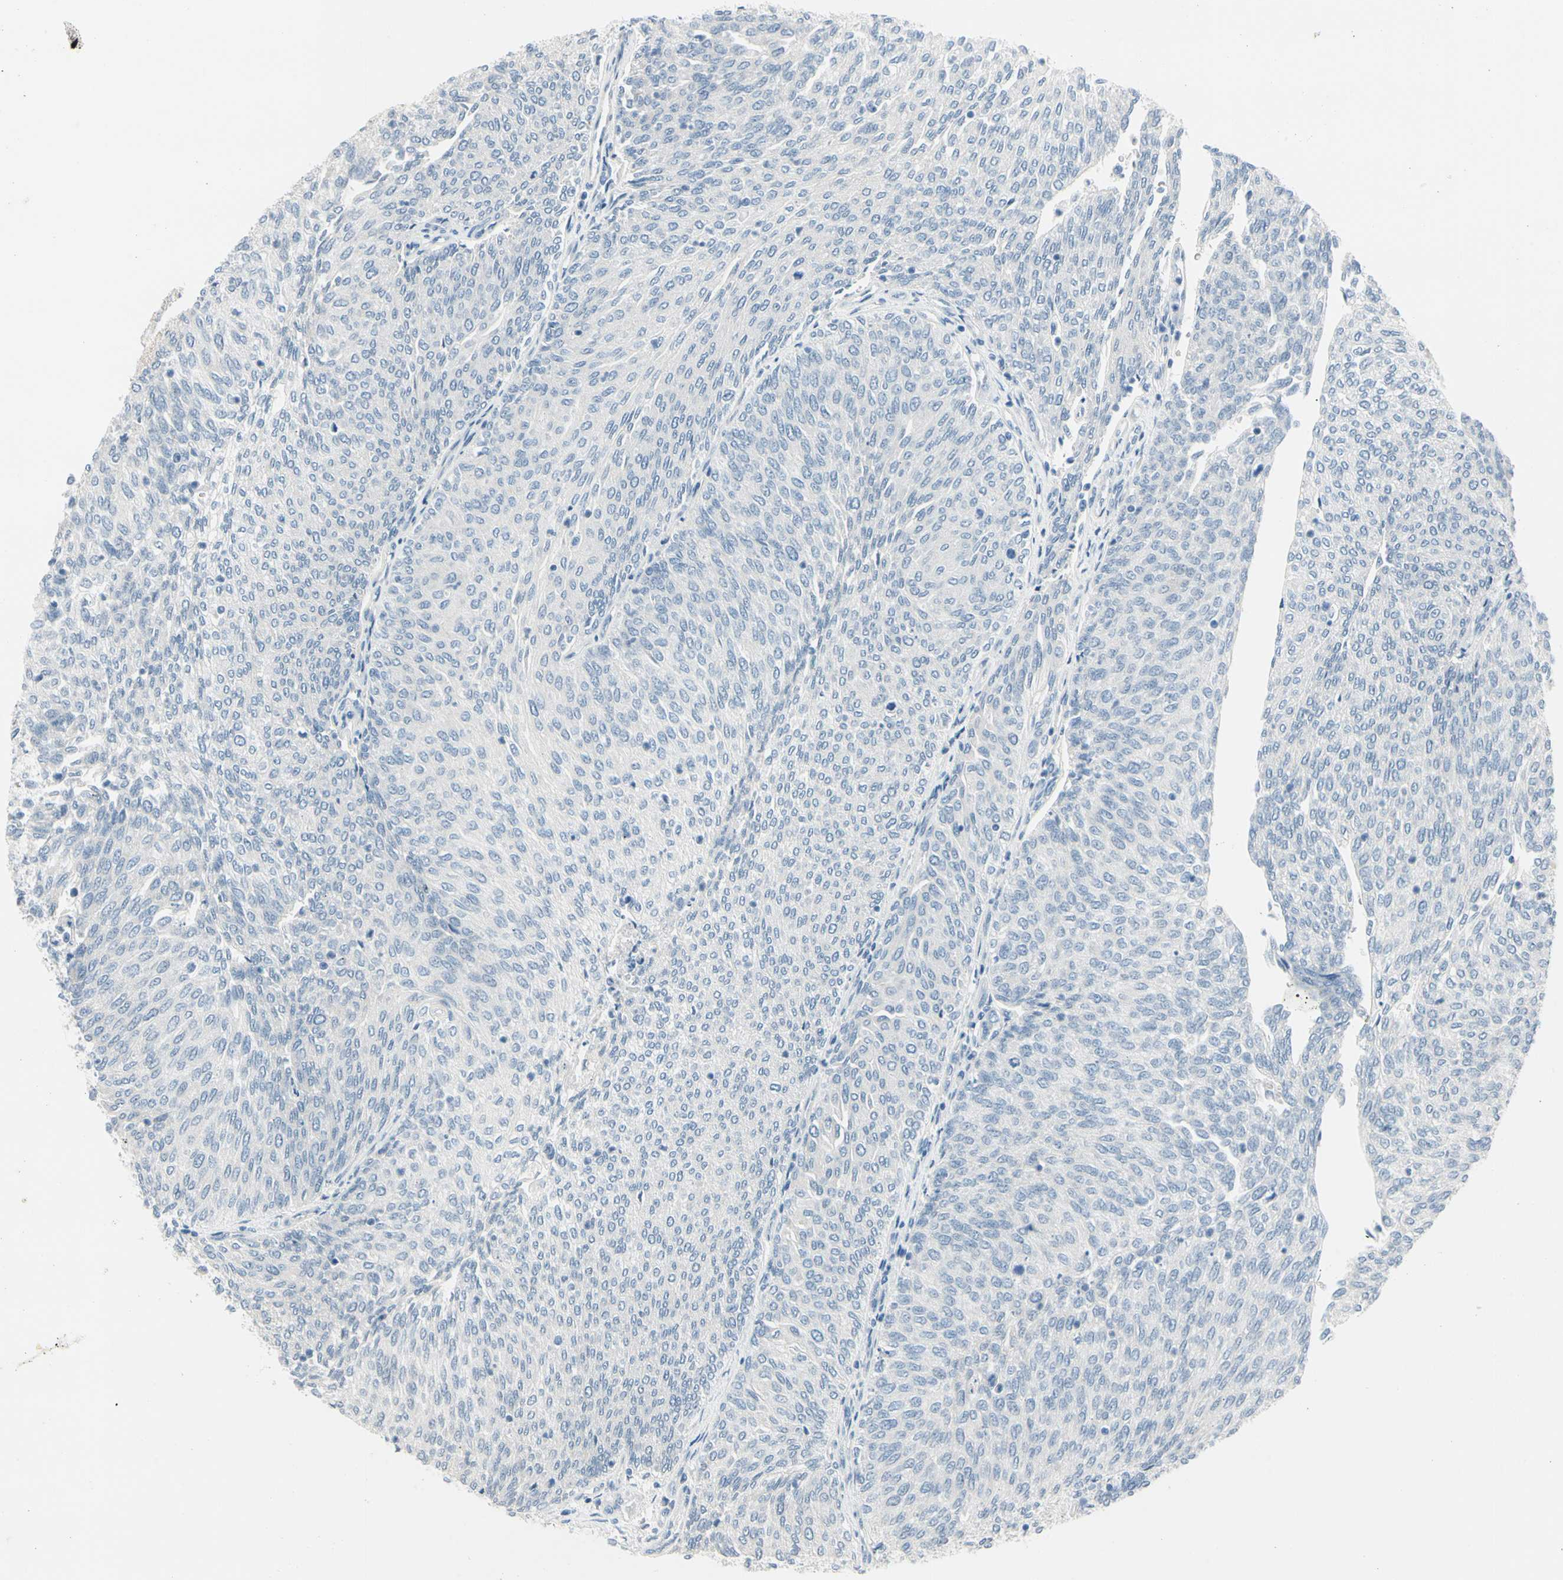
{"staining": {"intensity": "negative", "quantity": "none", "location": "none"}, "tissue": "urothelial cancer", "cell_type": "Tumor cells", "image_type": "cancer", "snomed": [{"axis": "morphology", "description": "Urothelial carcinoma, Low grade"}, {"axis": "topography", "description": "Urinary bladder"}], "caption": "Immunohistochemical staining of human urothelial cancer shows no significant expression in tumor cells.", "gene": "PGR", "patient": {"sex": "female", "age": 79}}